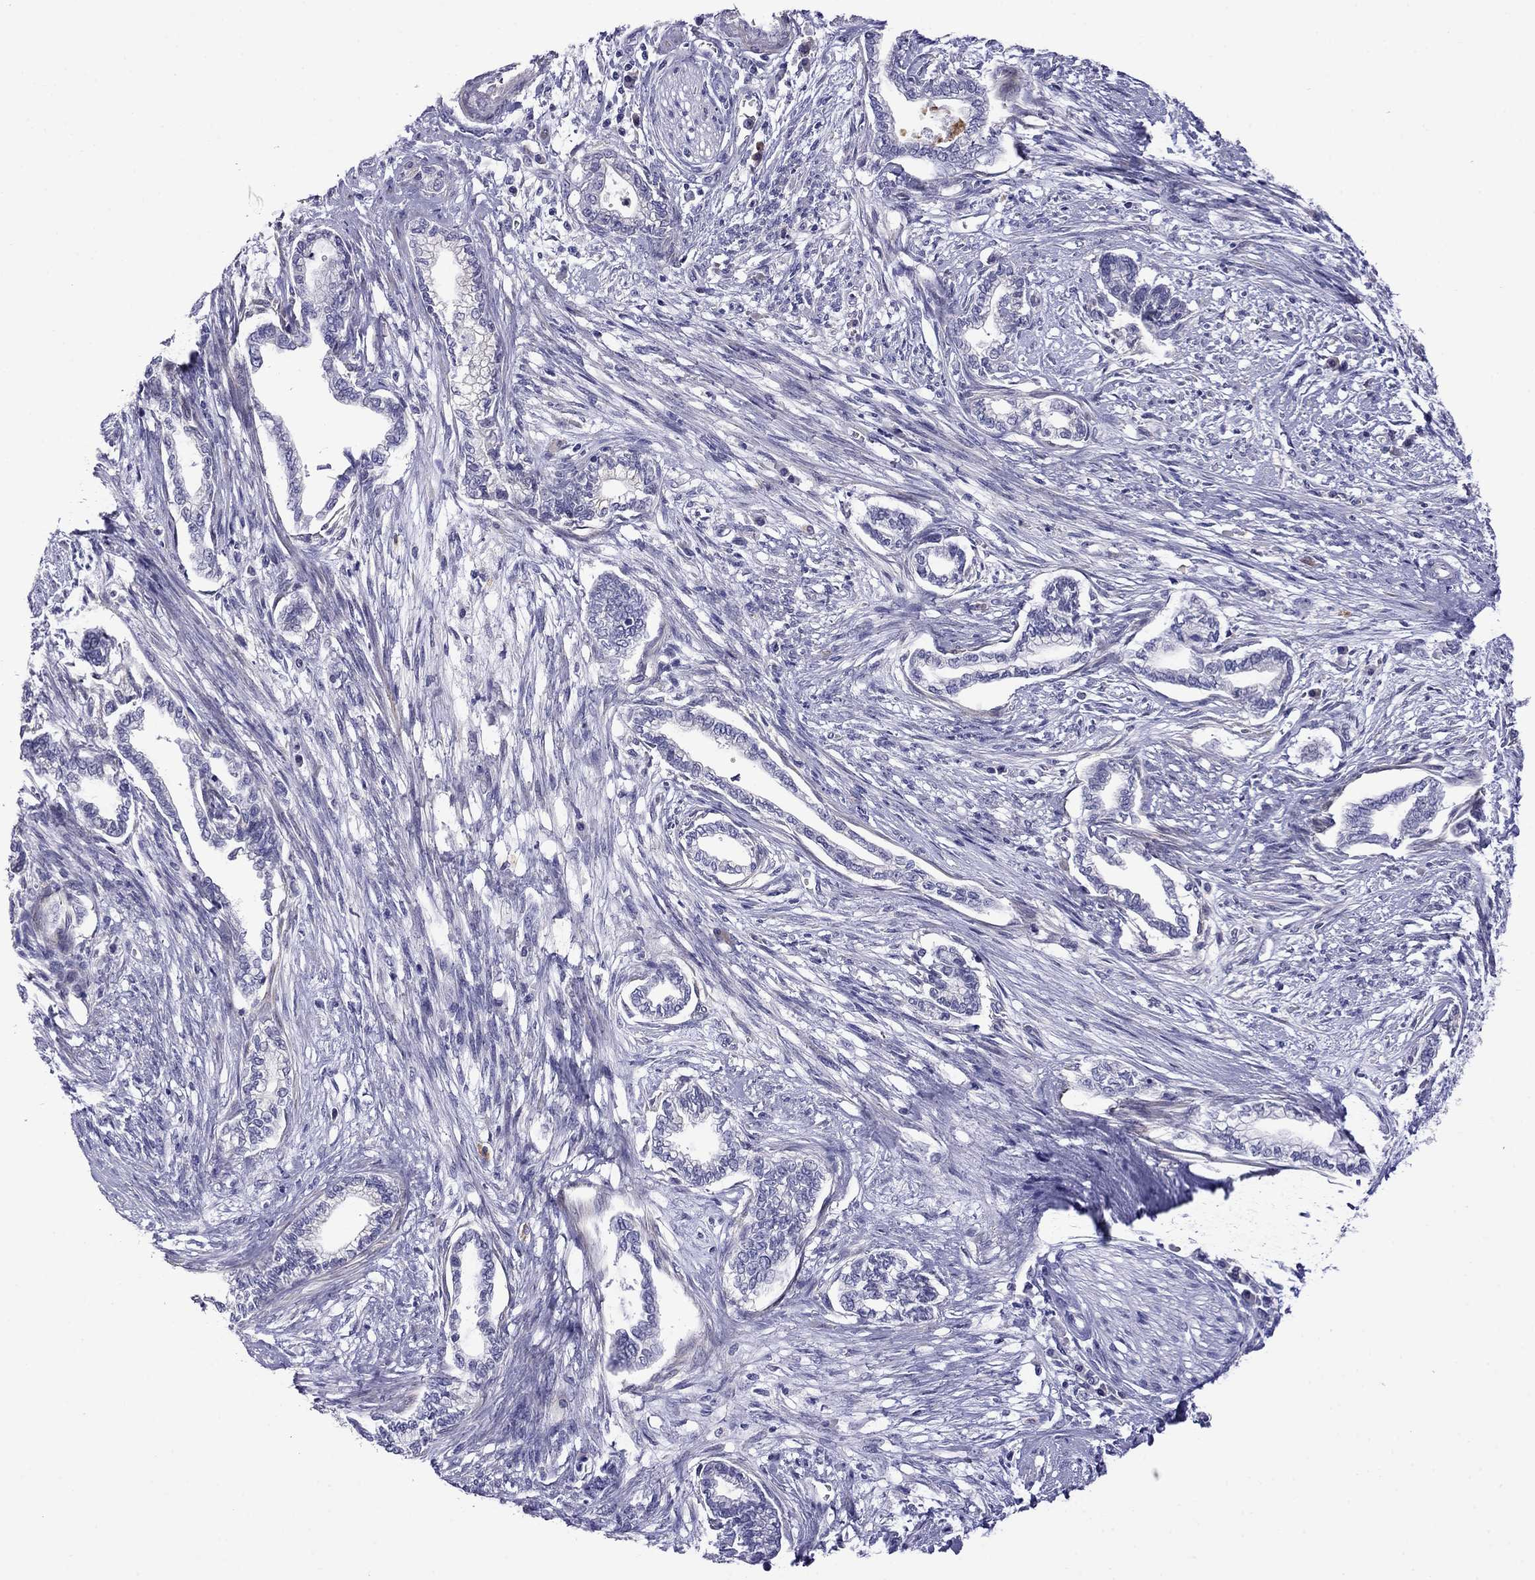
{"staining": {"intensity": "negative", "quantity": "none", "location": "none"}, "tissue": "cervical cancer", "cell_type": "Tumor cells", "image_type": "cancer", "snomed": [{"axis": "morphology", "description": "Adenocarcinoma, NOS"}, {"axis": "topography", "description": "Cervix"}], "caption": "Immunohistochemistry (IHC) image of cervical cancer (adenocarcinoma) stained for a protein (brown), which displays no staining in tumor cells.", "gene": "STAR", "patient": {"sex": "female", "age": 62}}